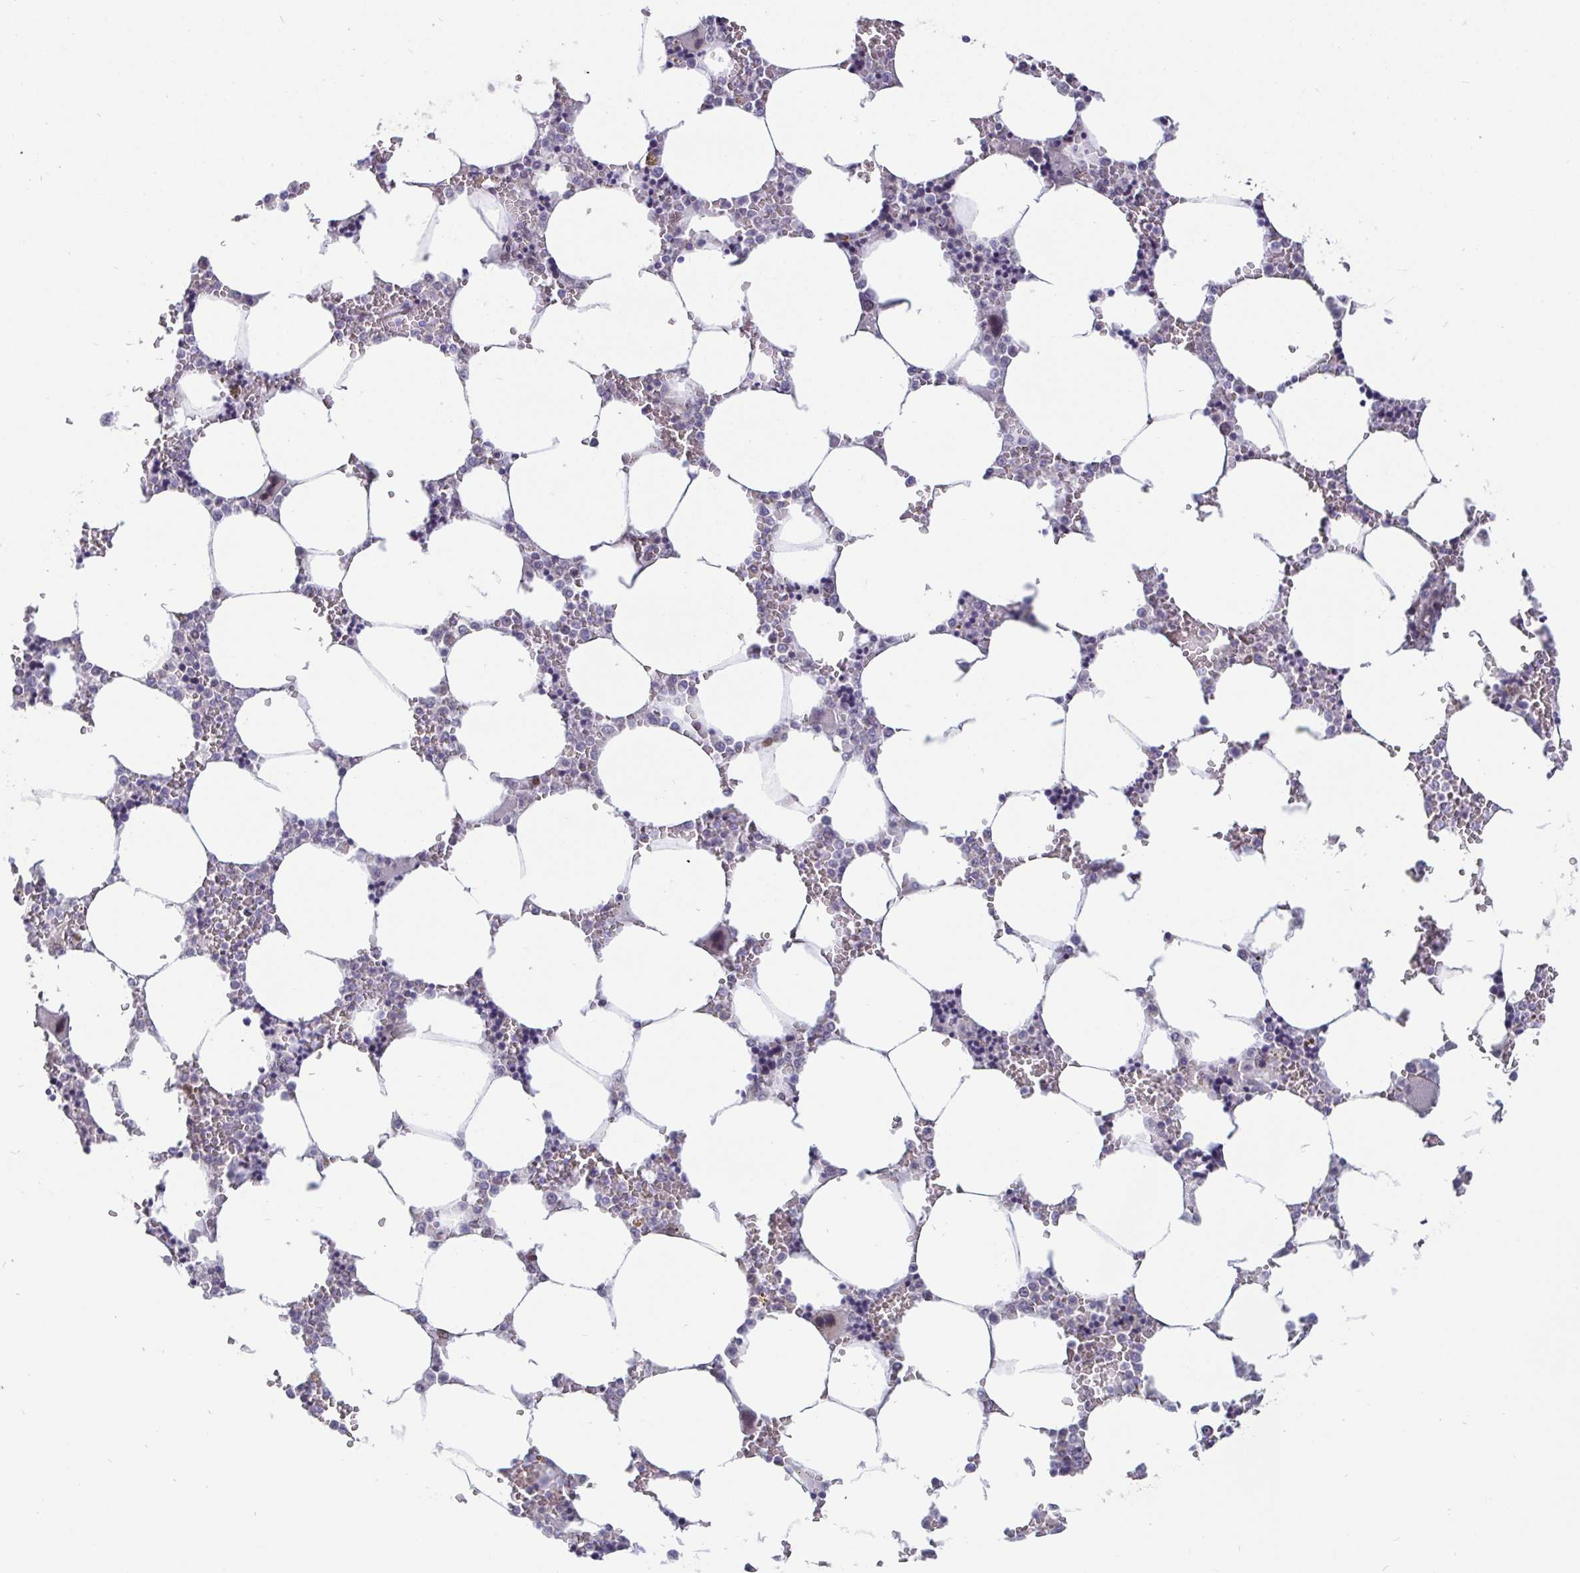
{"staining": {"intensity": "weak", "quantity": "<25%", "location": "nuclear"}, "tissue": "bone marrow", "cell_type": "Hematopoietic cells", "image_type": "normal", "snomed": [{"axis": "morphology", "description": "Normal tissue, NOS"}, {"axis": "topography", "description": "Bone marrow"}], "caption": "A high-resolution histopathology image shows immunohistochemistry staining of benign bone marrow, which reveals no significant expression in hematopoietic cells.", "gene": "EMD", "patient": {"sex": "male", "age": 64}}